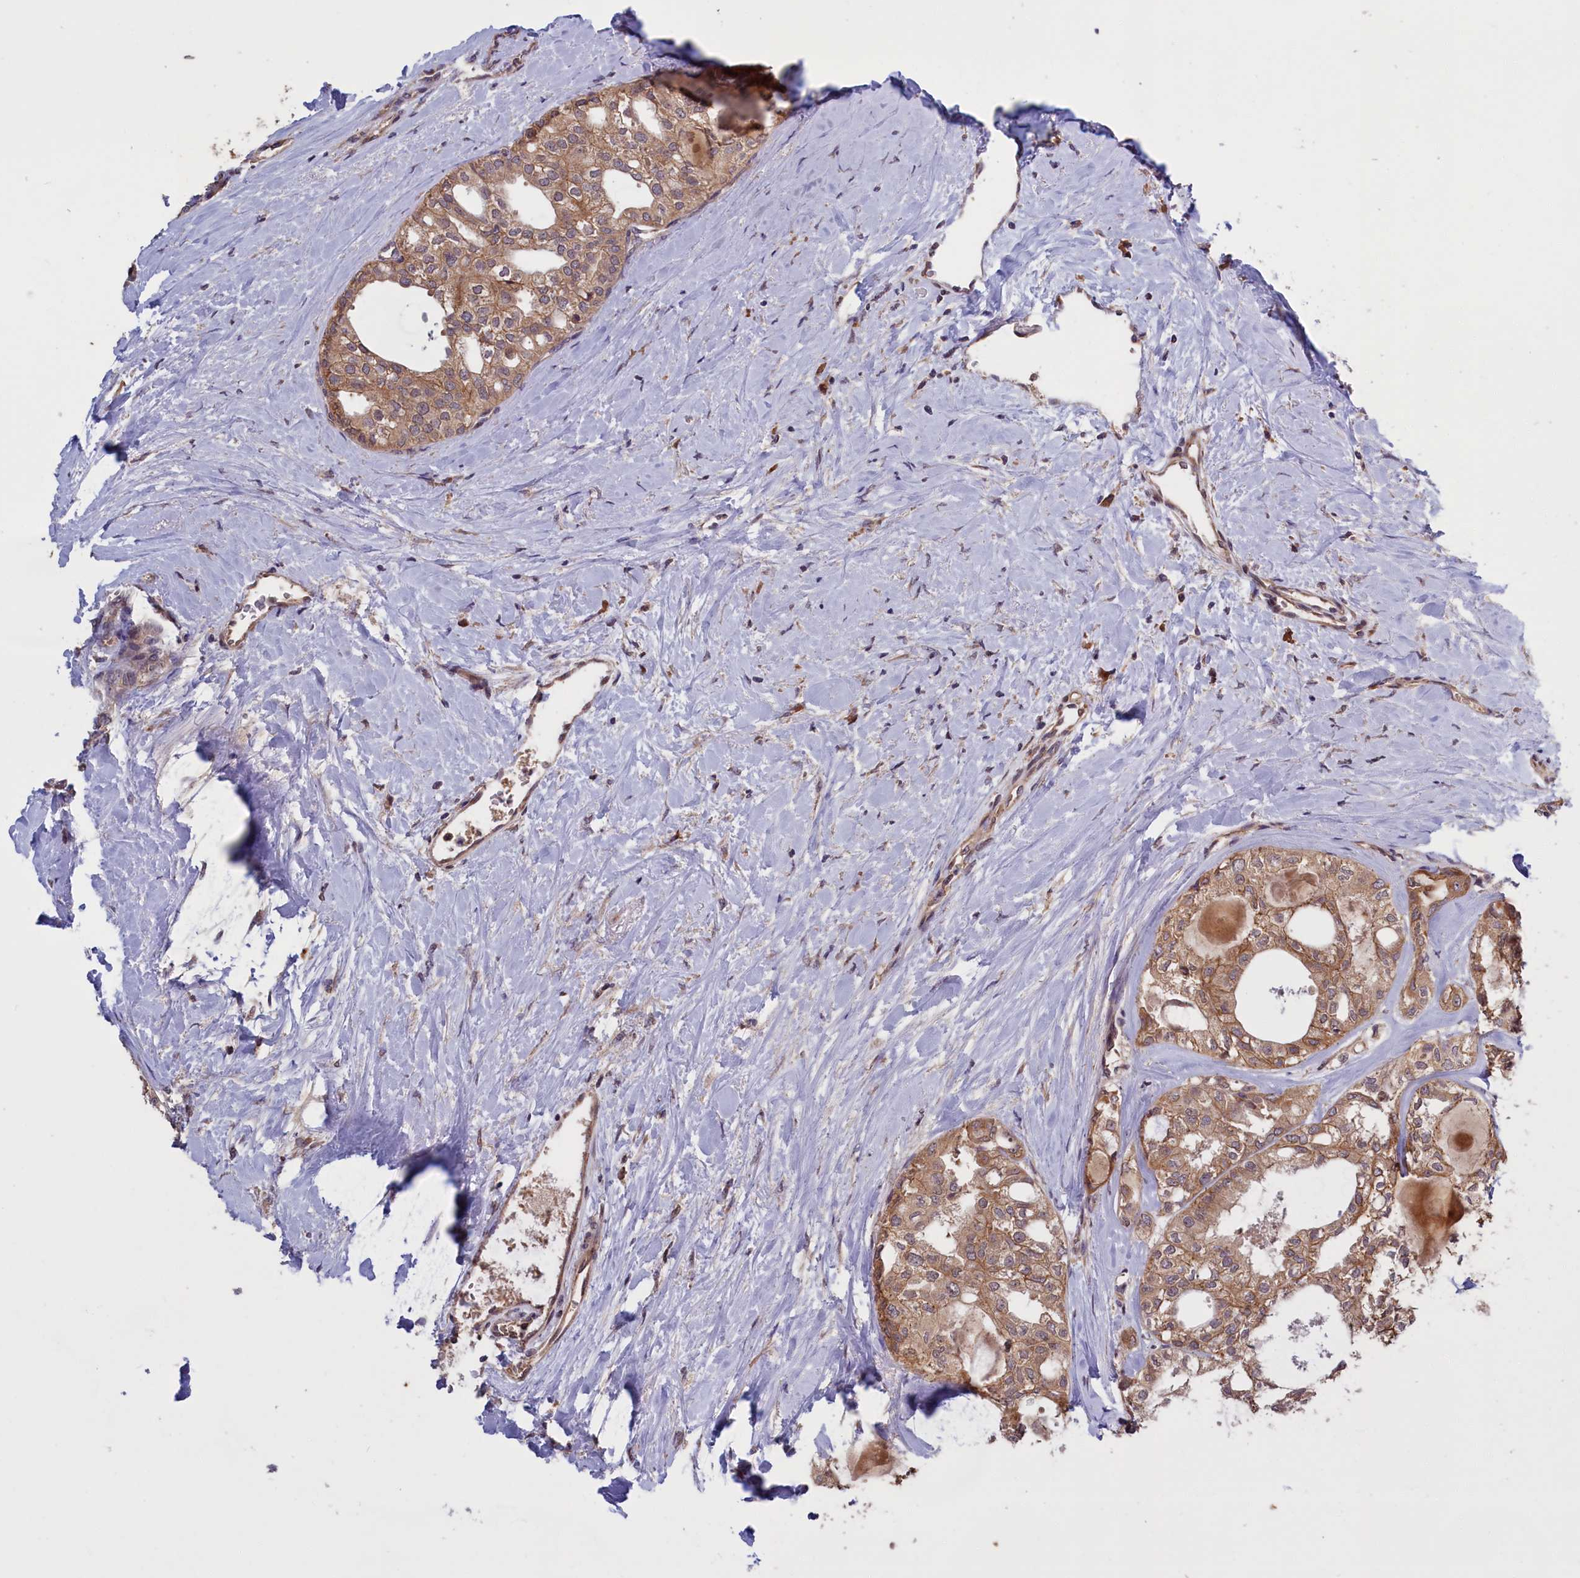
{"staining": {"intensity": "moderate", "quantity": ">75%", "location": "cytoplasmic/membranous"}, "tissue": "thyroid cancer", "cell_type": "Tumor cells", "image_type": "cancer", "snomed": [{"axis": "morphology", "description": "Follicular adenoma carcinoma, NOS"}, {"axis": "topography", "description": "Thyroid gland"}], "caption": "IHC staining of thyroid cancer, which displays medium levels of moderate cytoplasmic/membranous staining in about >75% of tumor cells indicating moderate cytoplasmic/membranous protein positivity. The staining was performed using DAB (brown) for protein detection and nuclei were counterstained in hematoxylin (blue).", "gene": "DENND1B", "patient": {"sex": "male", "age": 75}}